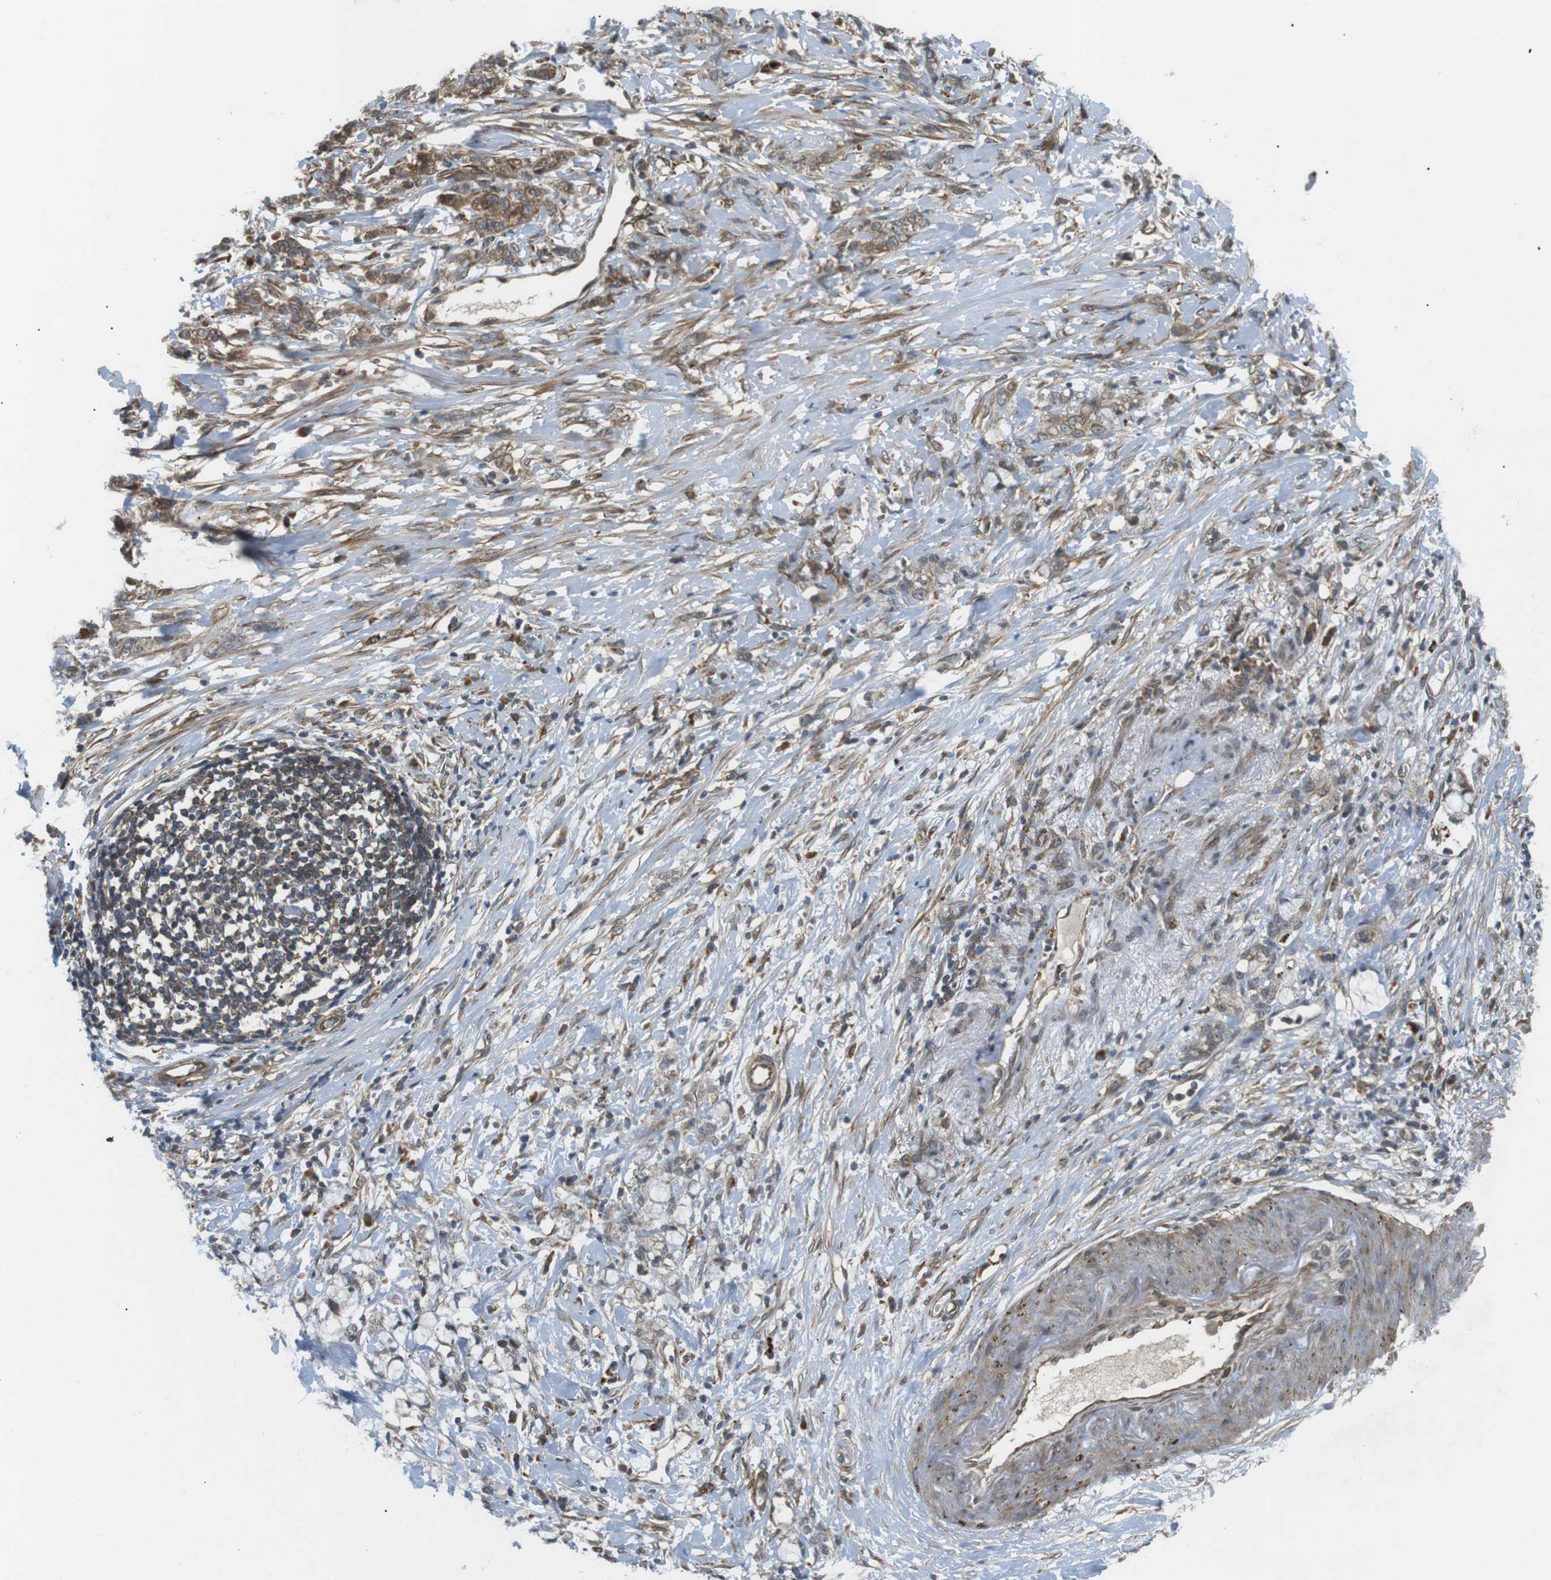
{"staining": {"intensity": "moderate", "quantity": ">75%", "location": "cytoplasmic/membranous"}, "tissue": "stomach cancer", "cell_type": "Tumor cells", "image_type": "cancer", "snomed": [{"axis": "morphology", "description": "Adenocarcinoma, NOS"}, {"axis": "topography", "description": "Stomach, lower"}], "caption": "The immunohistochemical stain highlights moderate cytoplasmic/membranous staining in tumor cells of adenocarcinoma (stomach) tissue.", "gene": "KANK2", "patient": {"sex": "male", "age": 88}}